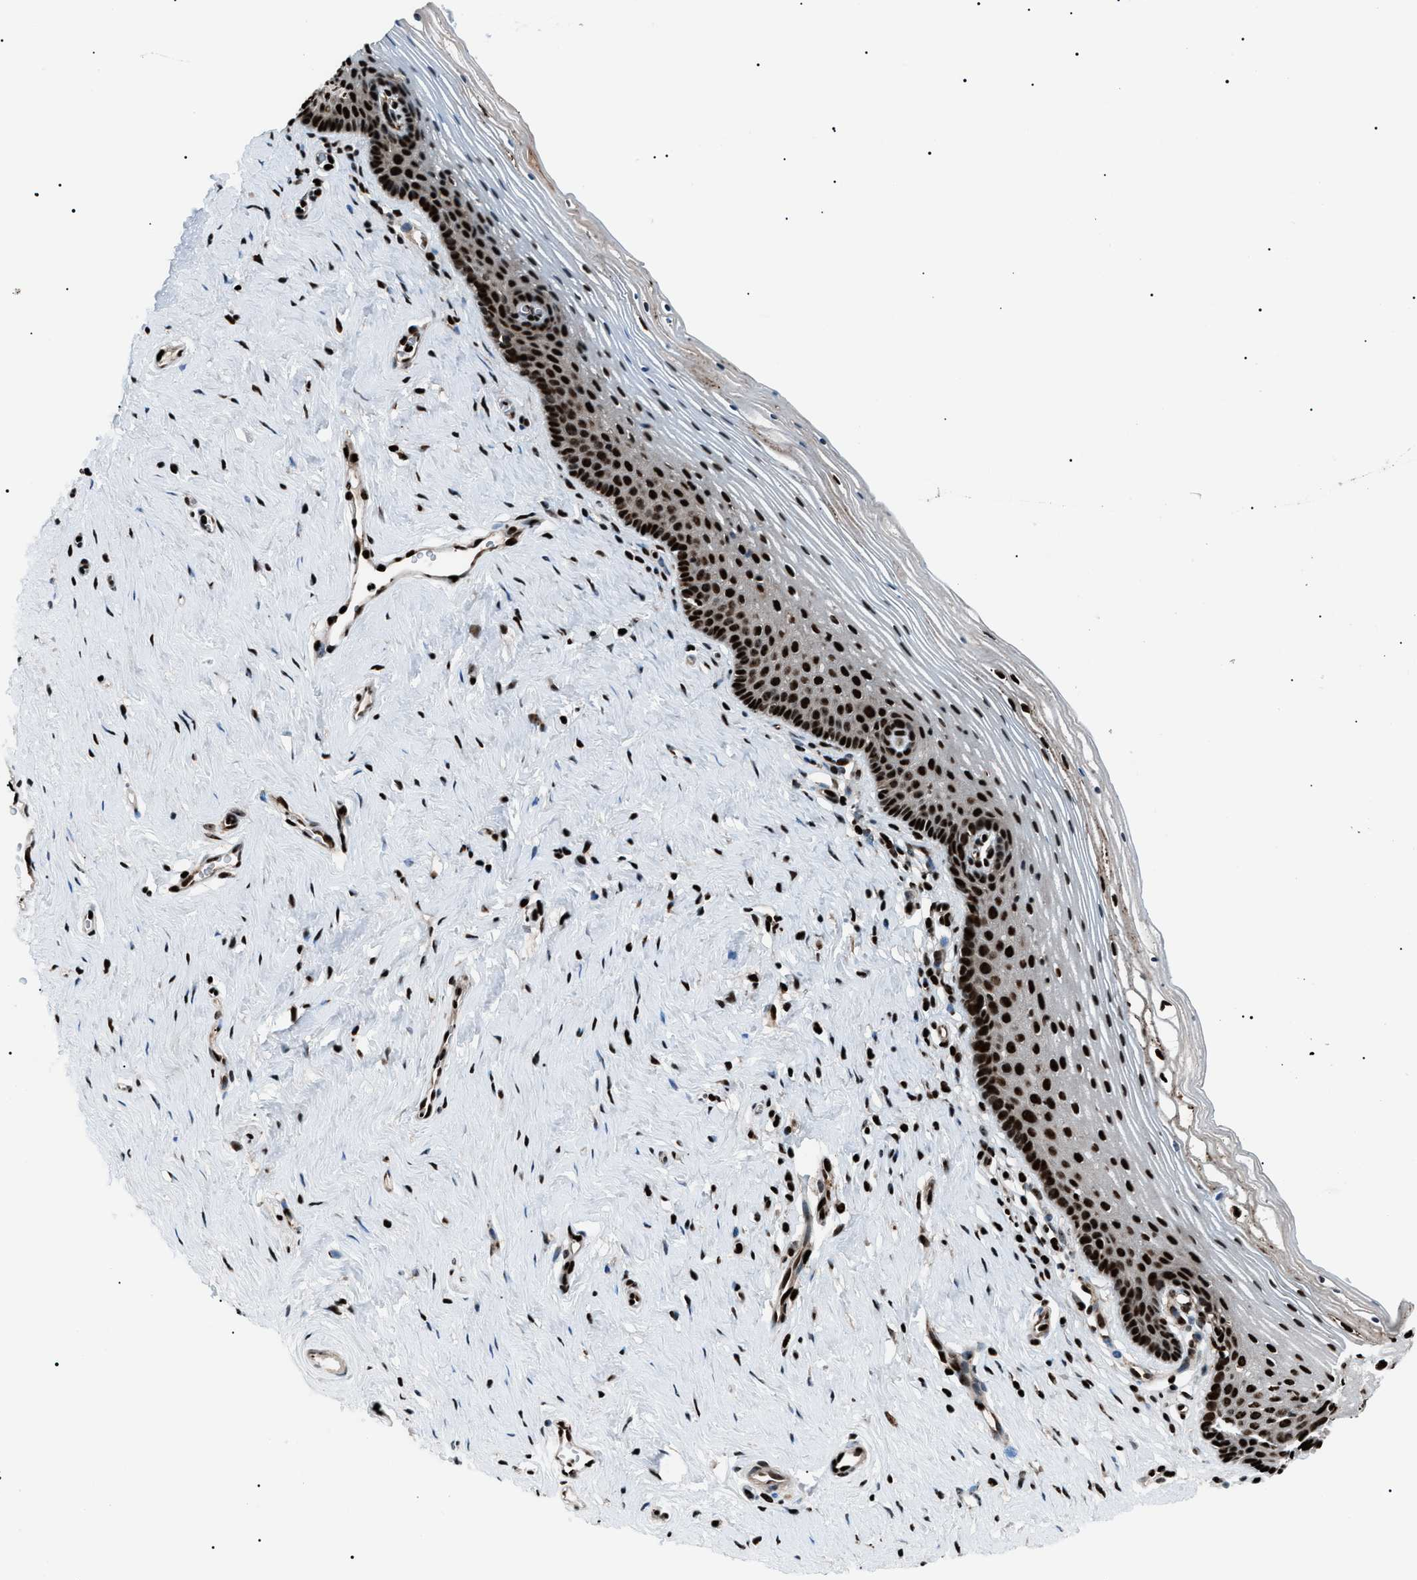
{"staining": {"intensity": "strong", "quantity": ">75%", "location": "nuclear"}, "tissue": "vagina", "cell_type": "Squamous epithelial cells", "image_type": "normal", "snomed": [{"axis": "morphology", "description": "Normal tissue, NOS"}, {"axis": "topography", "description": "Vagina"}], "caption": "Immunohistochemical staining of benign vagina demonstrates strong nuclear protein staining in about >75% of squamous epithelial cells.", "gene": "PRKX", "patient": {"sex": "female", "age": 32}}